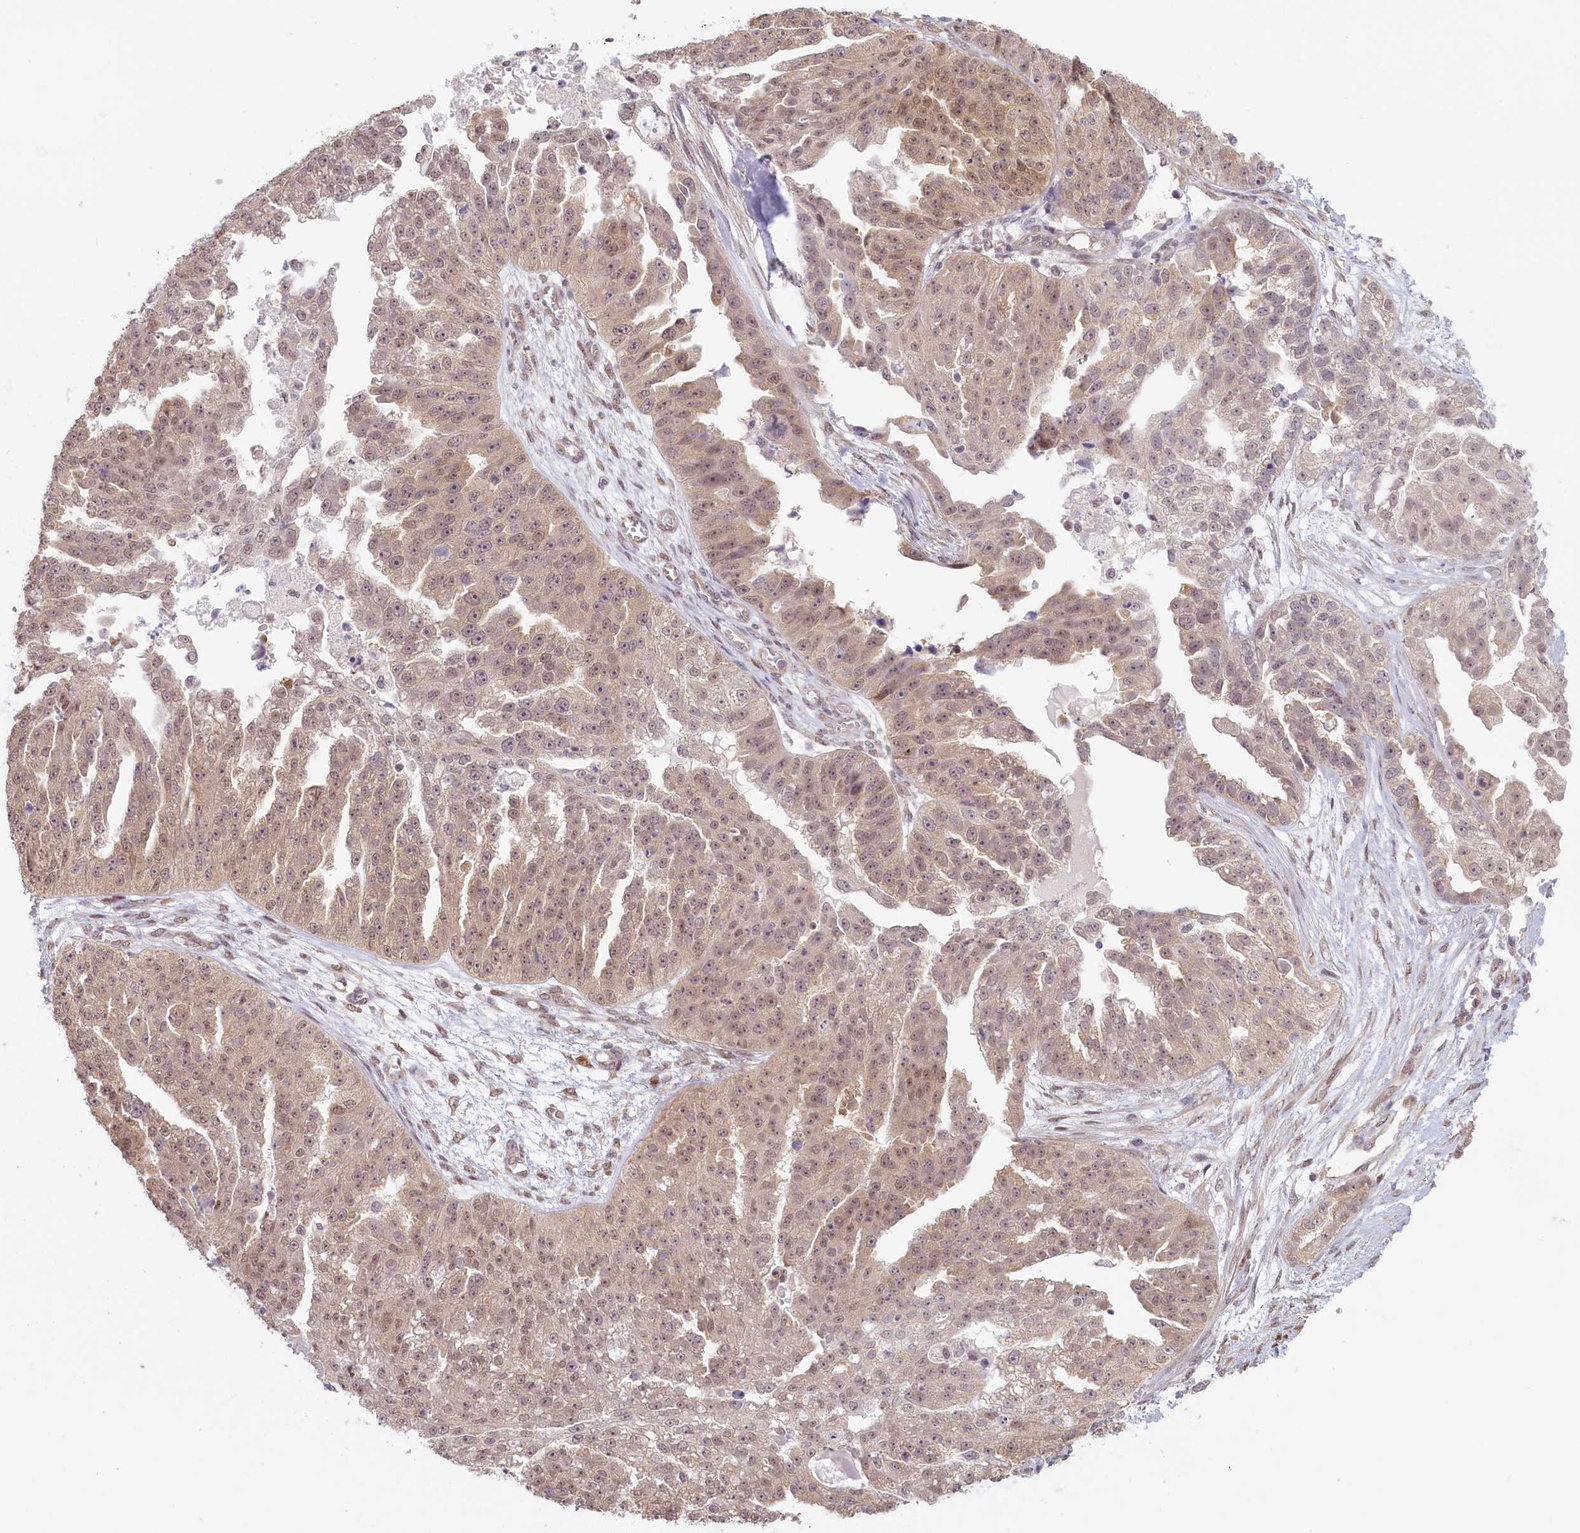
{"staining": {"intensity": "weak", "quantity": ">75%", "location": "nuclear"}, "tissue": "ovarian cancer", "cell_type": "Tumor cells", "image_type": "cancer", "snomed": [{"axis": "morphology", "description": "Cystadenocarcinoma, serous, NOS"}, {"axis": "topography", "description": "Ovary"}], "caption": "Brown immunohistochemical staining in human ovarian serous cystadenocarcinoma reveals weak nuclear expression in approximately >75% of tumor cells.", "gene": "C19orf44", "patient": {"sex": "female", "age": 58}}